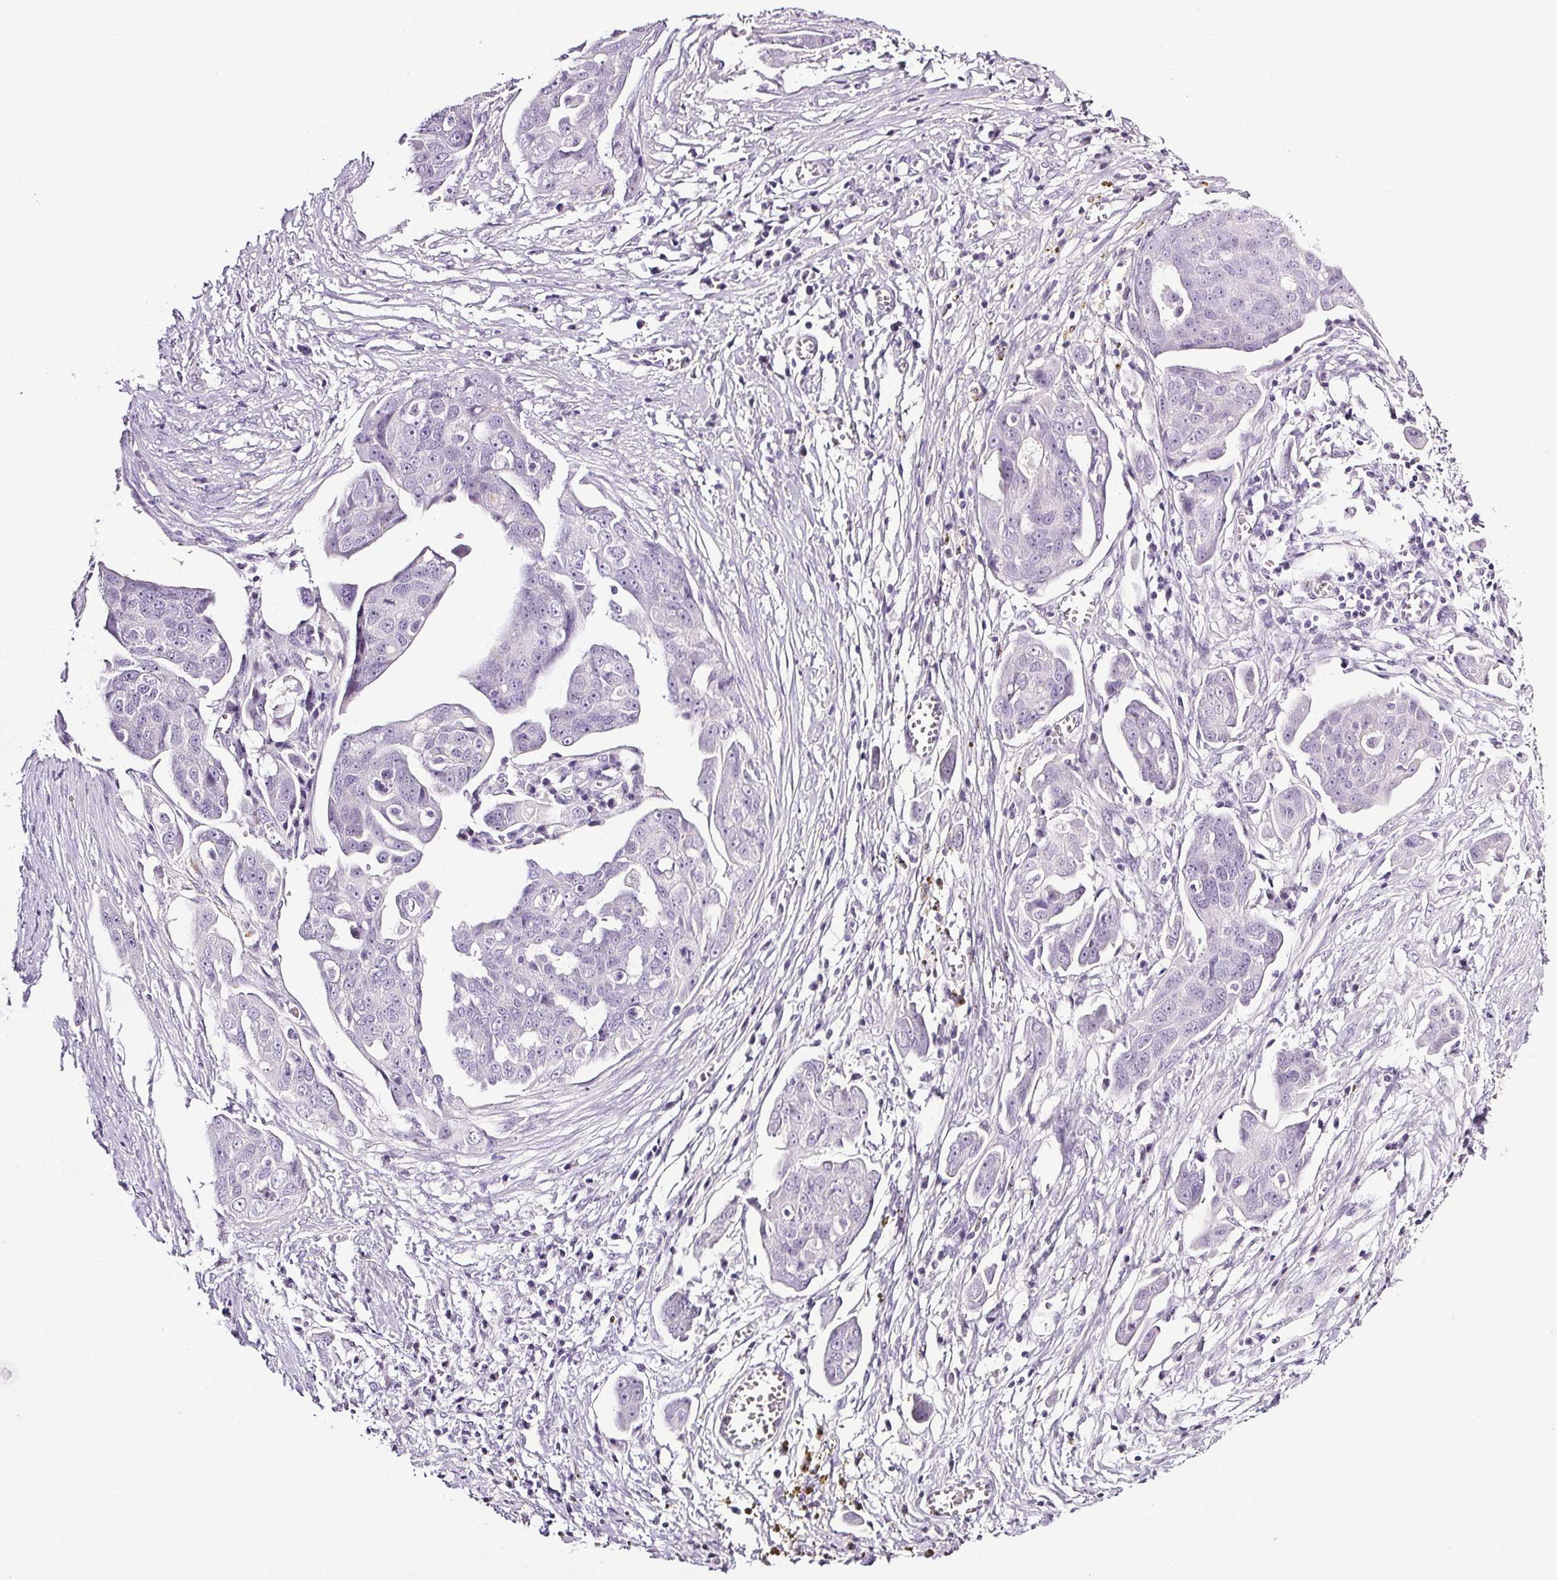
{"staining": {"intensity": "negative", "quantity": "none", "location": "none"}, "tissue": "ovarian cancer", "cell_type": "Tumor cells", "image_type": "cancer", "snomed": [{"axis": "morphology", "description": "Carcinoma, endometroid"}, {"axis": "topography", "description": "Ovary"}], "caption": "IHC micrograph of ovarian cancer stained for a protein (brown), which displays no expression in tumor cells. (DAB immunohistochemistry (IHC), high magnification).", "gene": "COL7A1", "patient": {"sex": "female", "age": 70}}